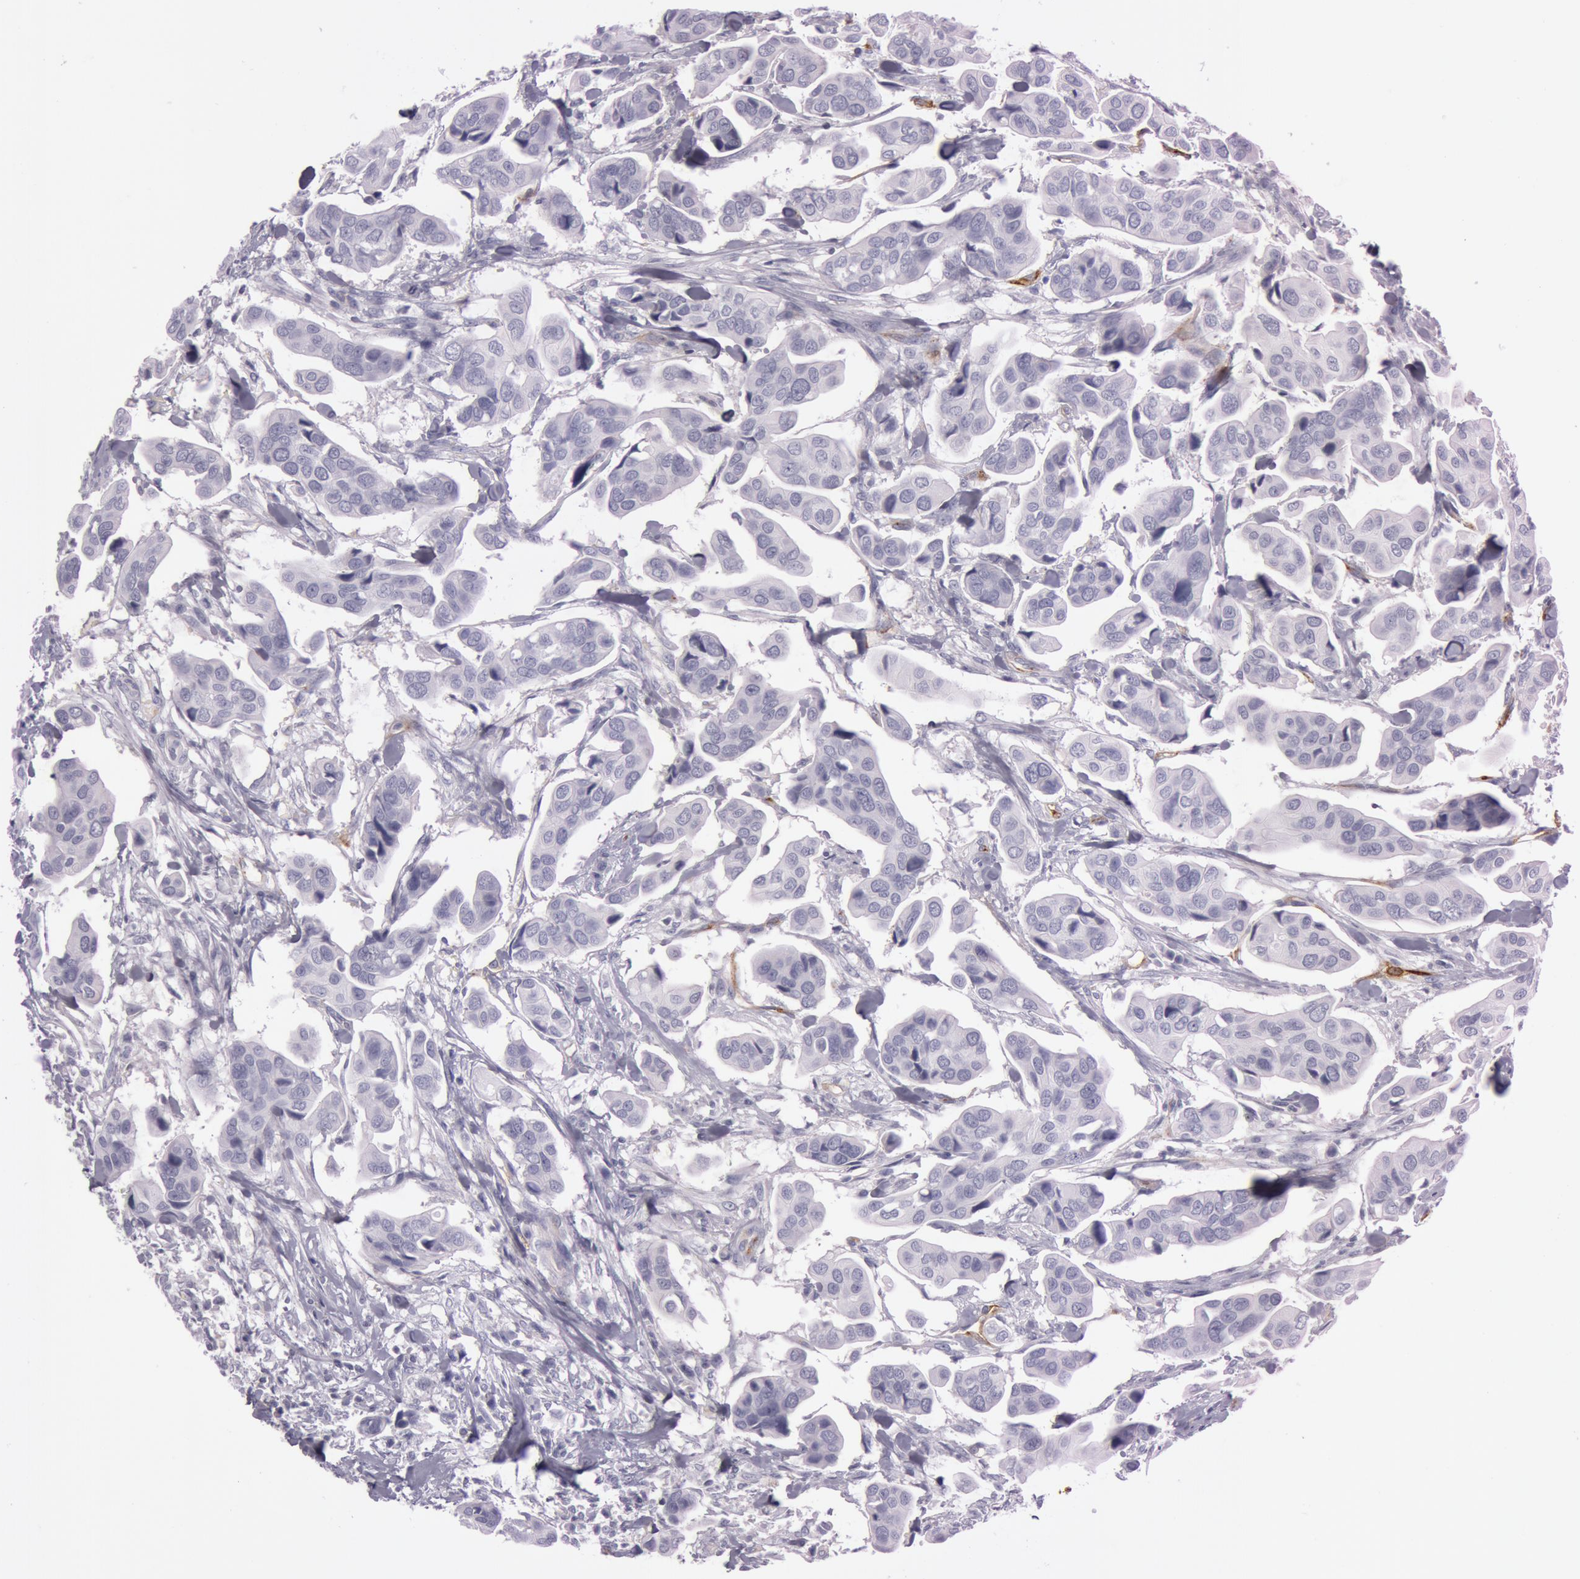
{"staining": {"intensity": "negative", "quantity": "none", "location": "none"}, "tissue": "urothelial cancer", "cell_type": "Tumor cells", "image_type": "cancer", "snomed": [{"axis": "morphology", "description": "Adenocarcinoma, NOS"}, {"axis": "topography", "description": "Urinary bladder"}], "caption": "DAB immunohistochemical staining of urothelial cancer demonstrates no significant staining in tumor cells.", "gene": "FOLH1", "patient": {"sex": "male", "age": 61}}